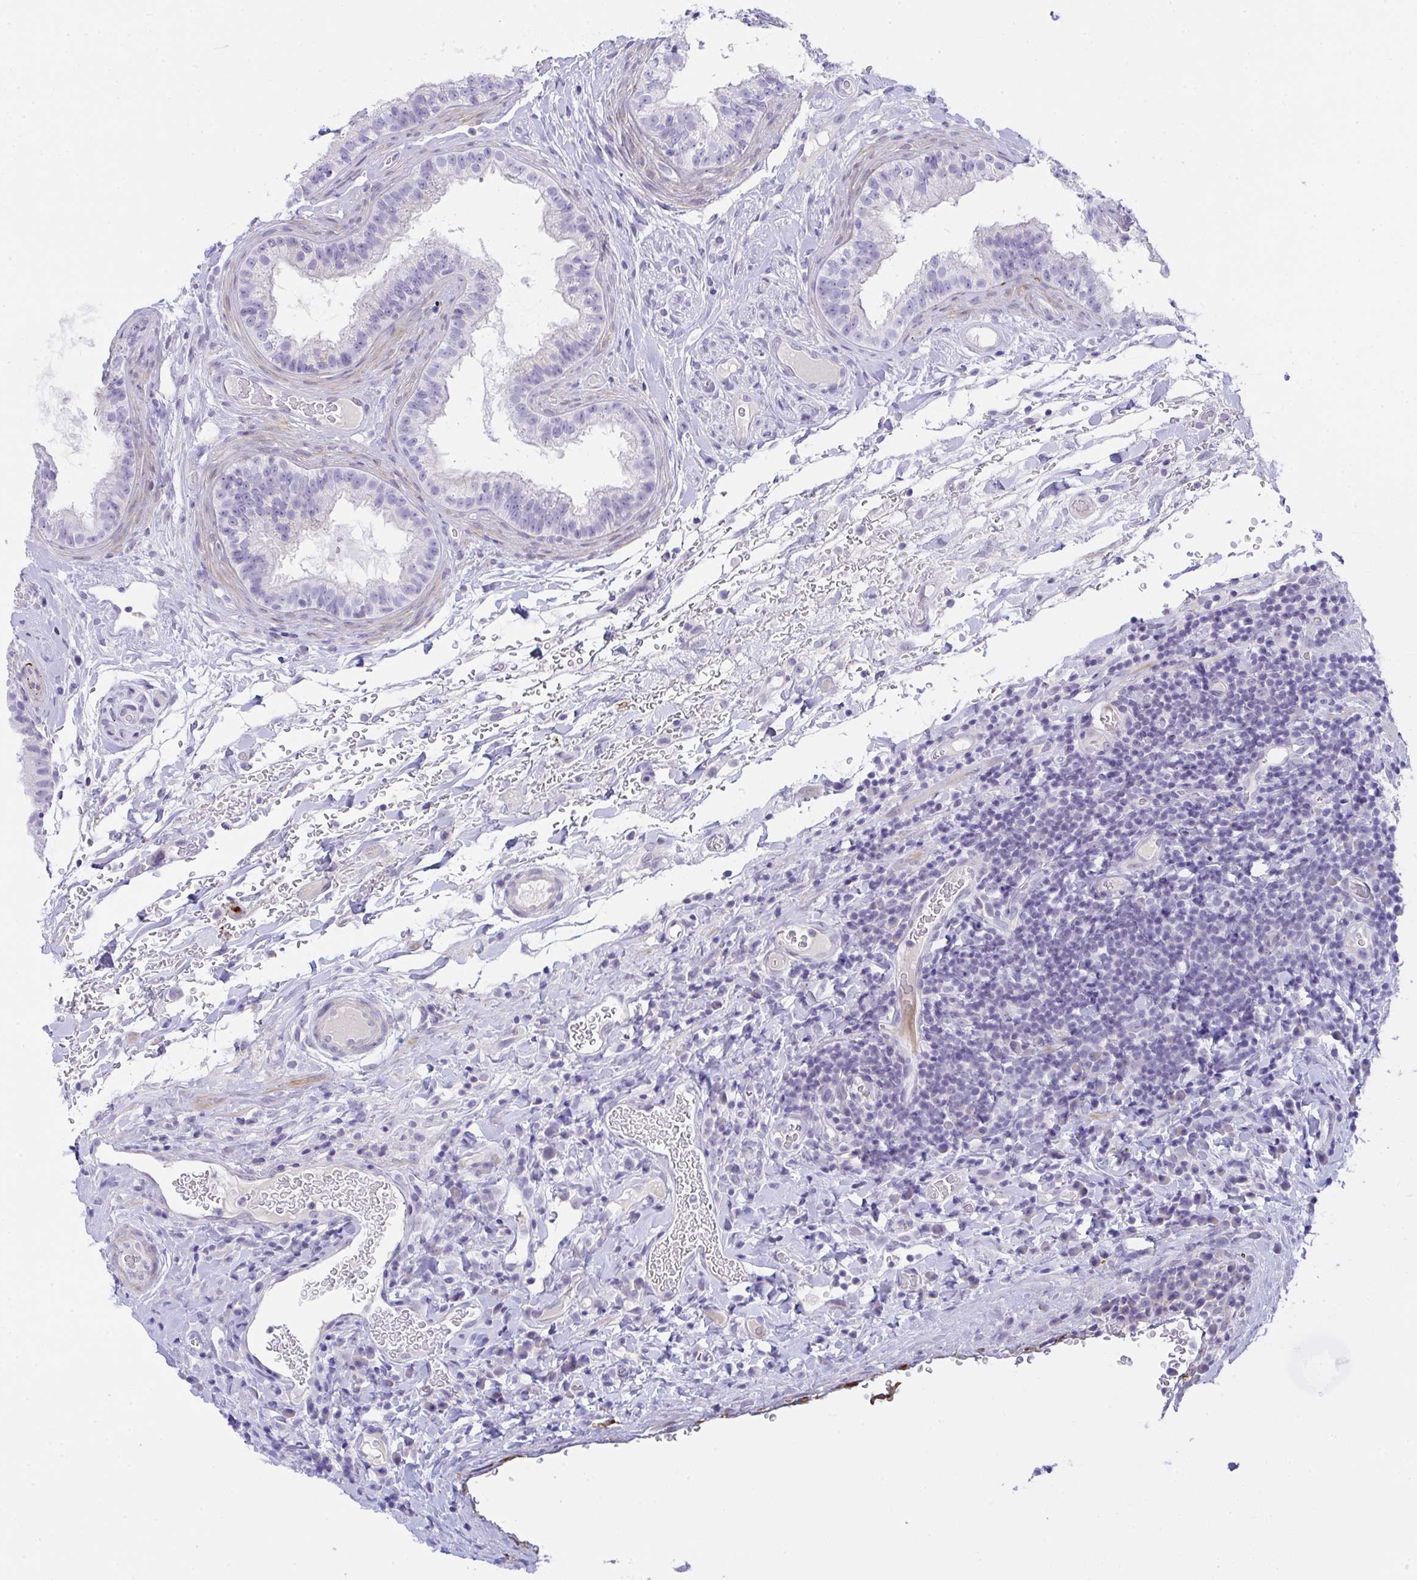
{"staining": {"intensity": "negative", "quantity": "none", "location": "none"}, "tissue": "epididymis", "cell_type": "Glandular cells", "image_type": "normal", "snomed": [{"axis": "morphology", "description": "Normal tissue, NOS"}, {"axis": "topography", "description": "Epididymis"}], "caption": "DAB (3,3'-diaminobenzidine) immunohistochemical staining of benign human epididymis shows no significant expression in glandular cells.", "gene": "KMT2E", "patient": {"sex": "male", "age": 23}}